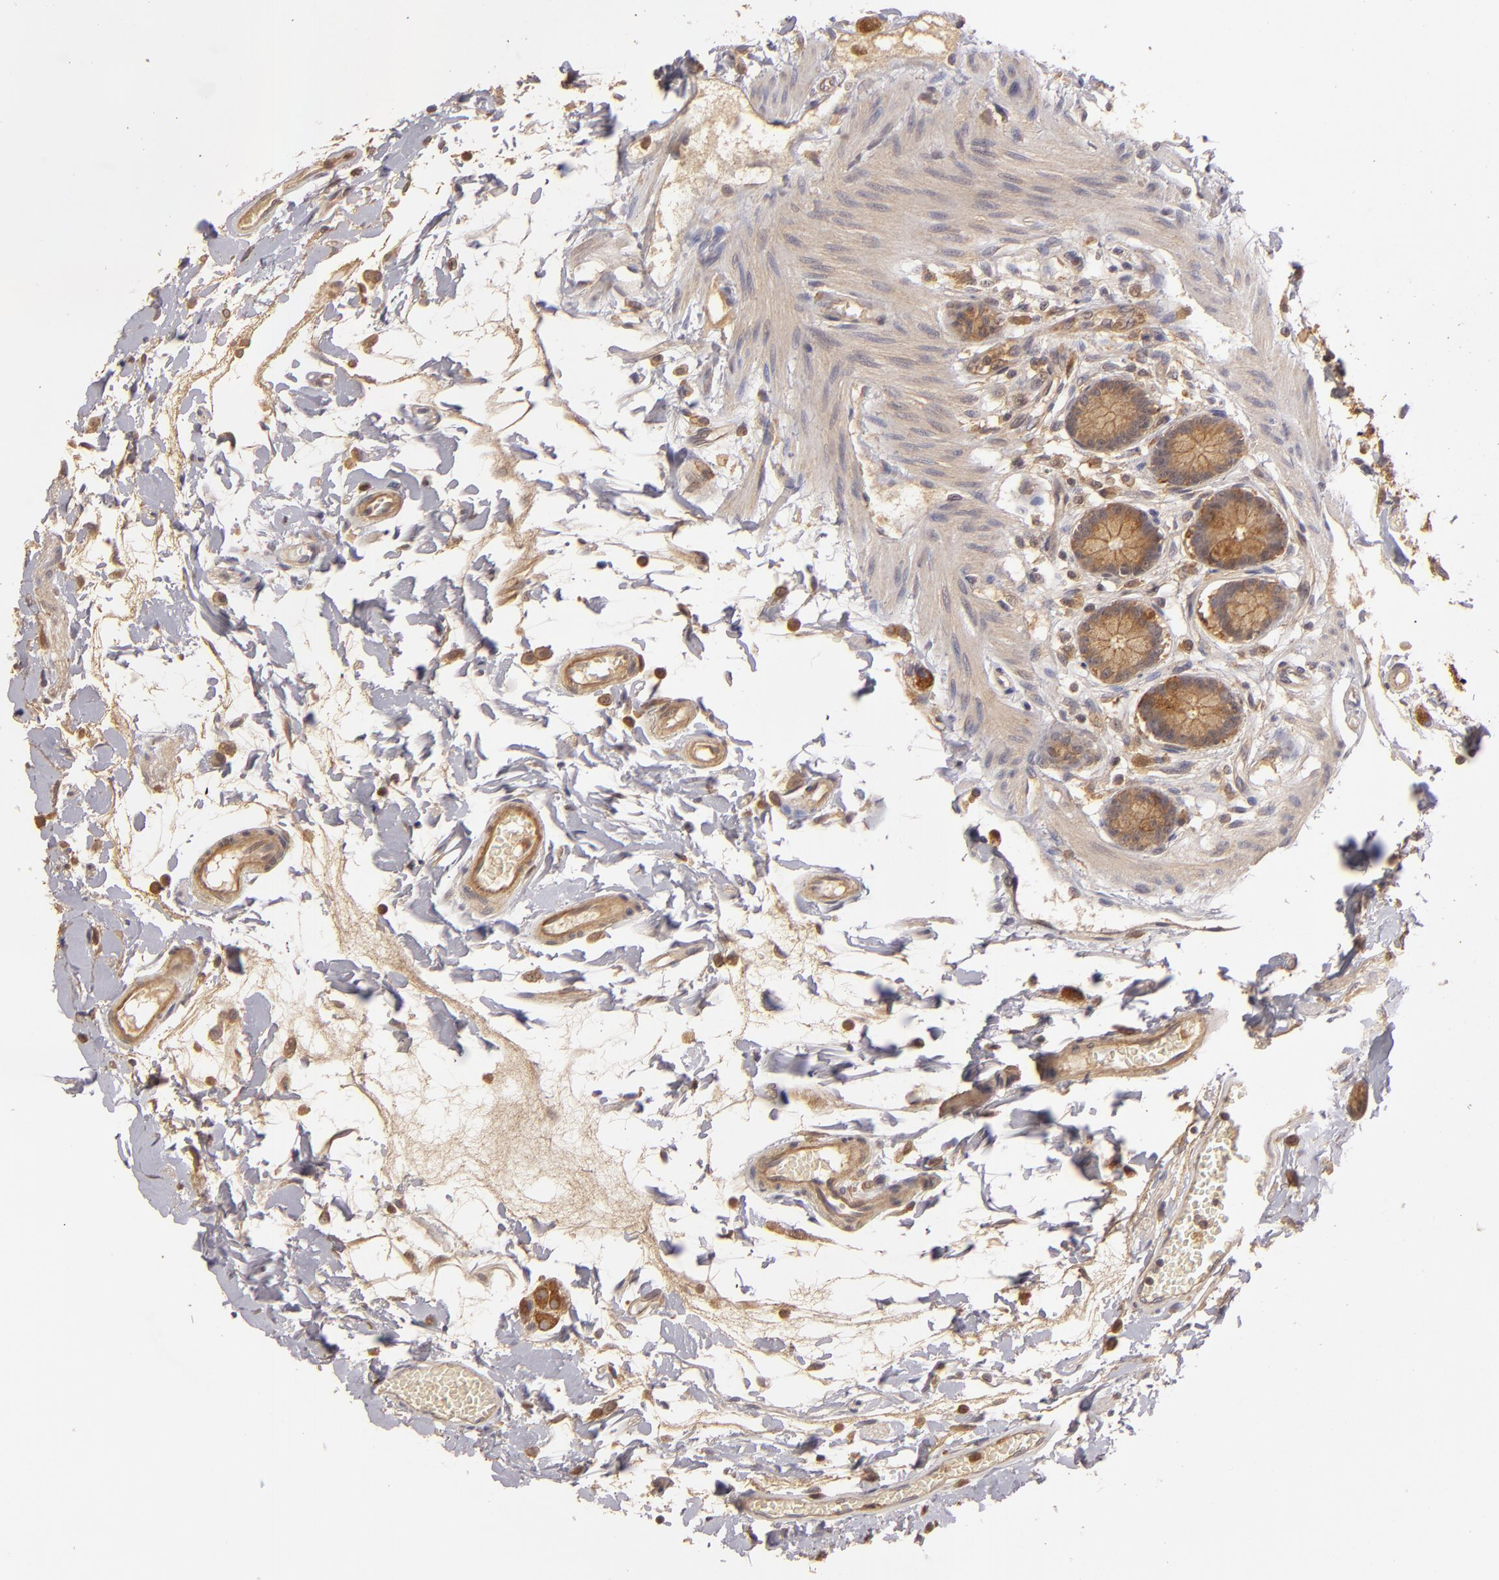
{"staining": {"intensity": "moderate", "quantity": ">75%", "location": "cytoplasmic/membranous"}, "tissue": "small intestine", "cell_type": "Glandular cells", "image_type": "normal", "snomed": [{"axis": "morphology", "description": "Normal tissue, NOS"}, {"axis": "topography", "description": "Small intestine"}], "caption": "Glandular cells demonstrate medium levels of moderate cytoplasmic/membranous expression in approximately >75% of cells in unremarkable human small intestine.", "gene": "PRKCD", "patient": {"sex": "female", "age": 61}}